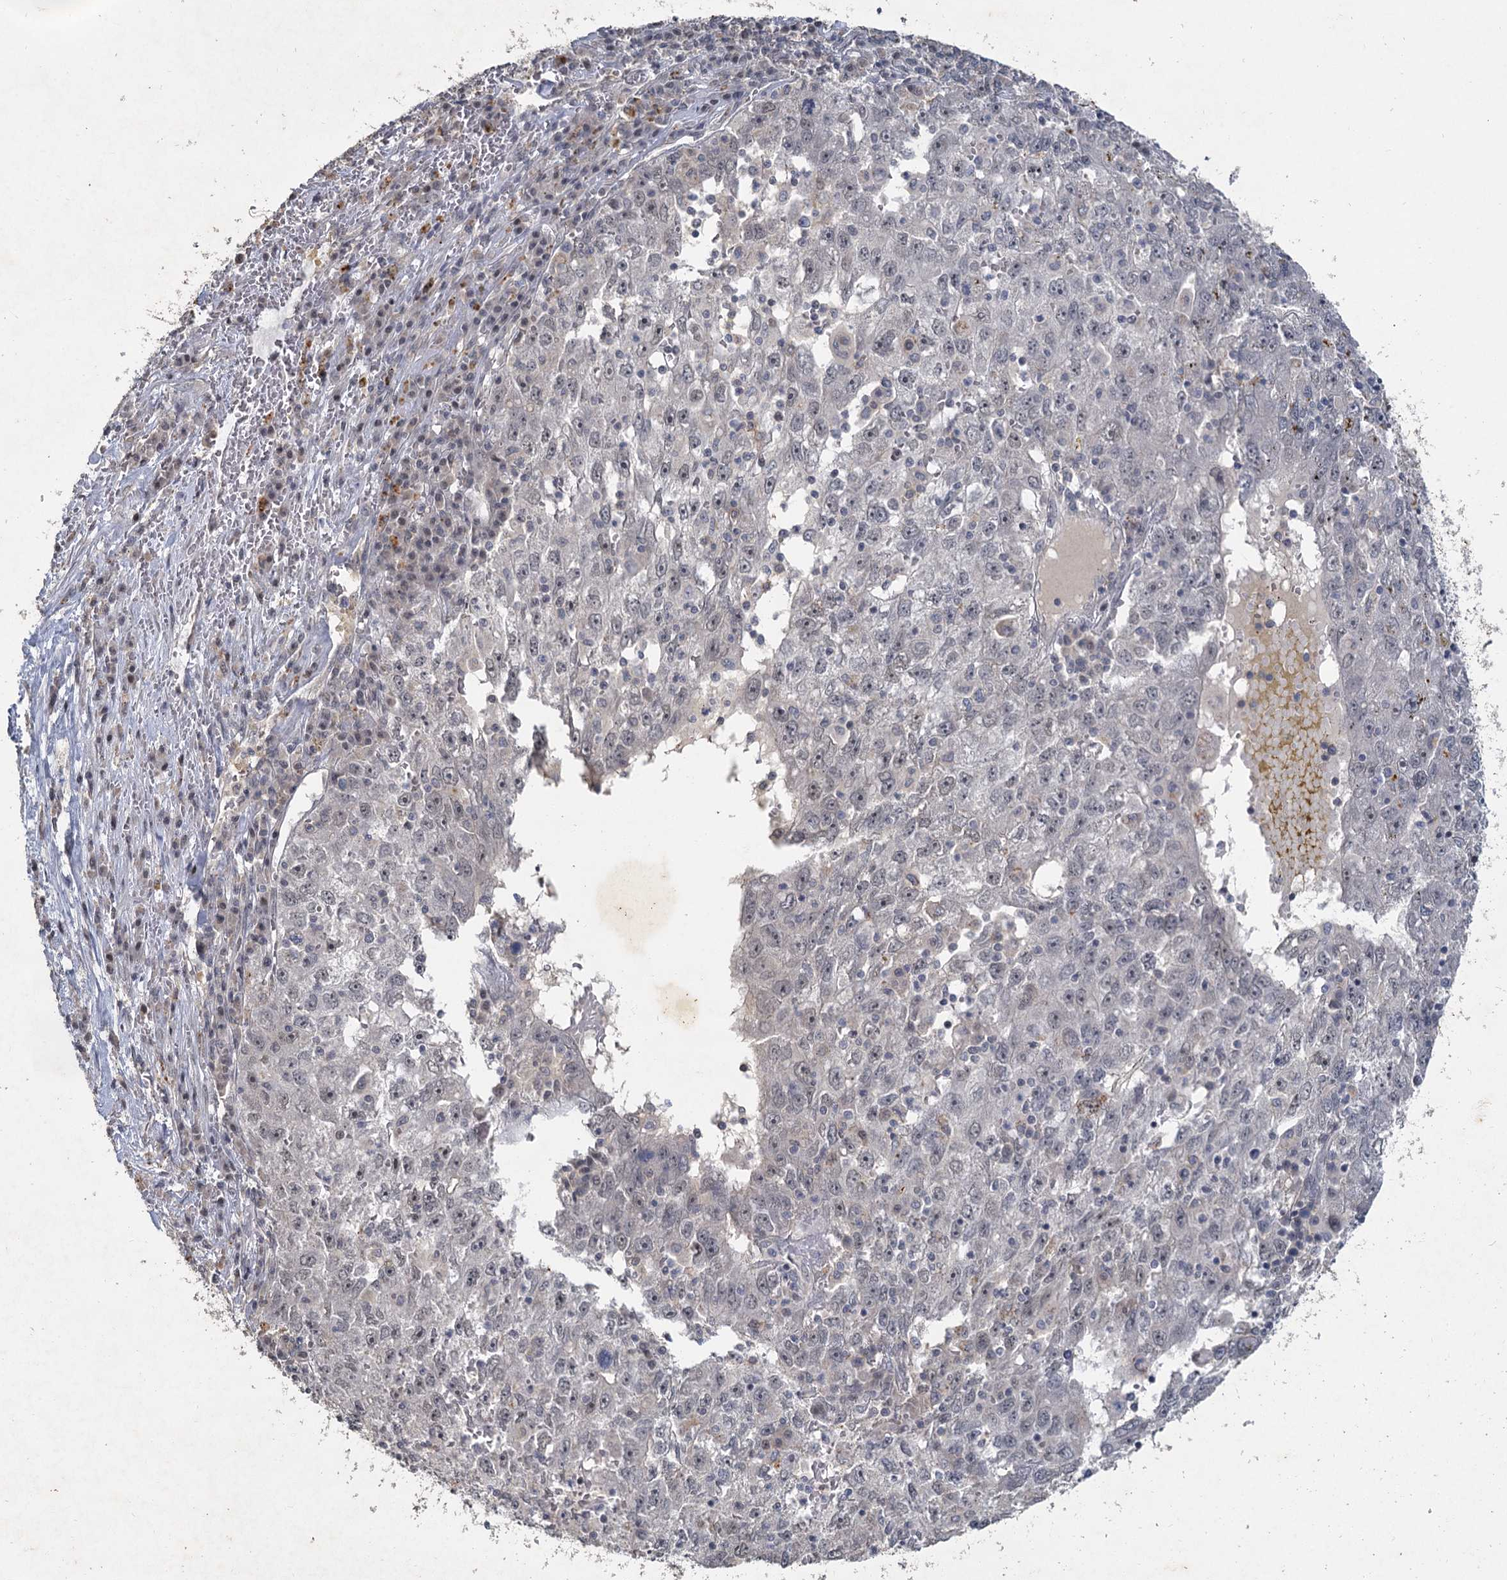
{"staining": {"intensity": "negative", "quantity": "none", "location": "none"}, "tissue": "liver cancer", "cell_type": "Tumor cells", "image_type": "cancer", "snomed": [{"axis": "morphology", "description": "Carcinoma, Hepatocellular, NOS"}, {"axis": "topography", "description": "Liver"}], "caption": "Protein analysis of hepatocellular carcinoma (liver) reveals no significant positivity in tumor cells.", "gene": "MUCL1", "patient": {"sex": "male", "age": 49}}